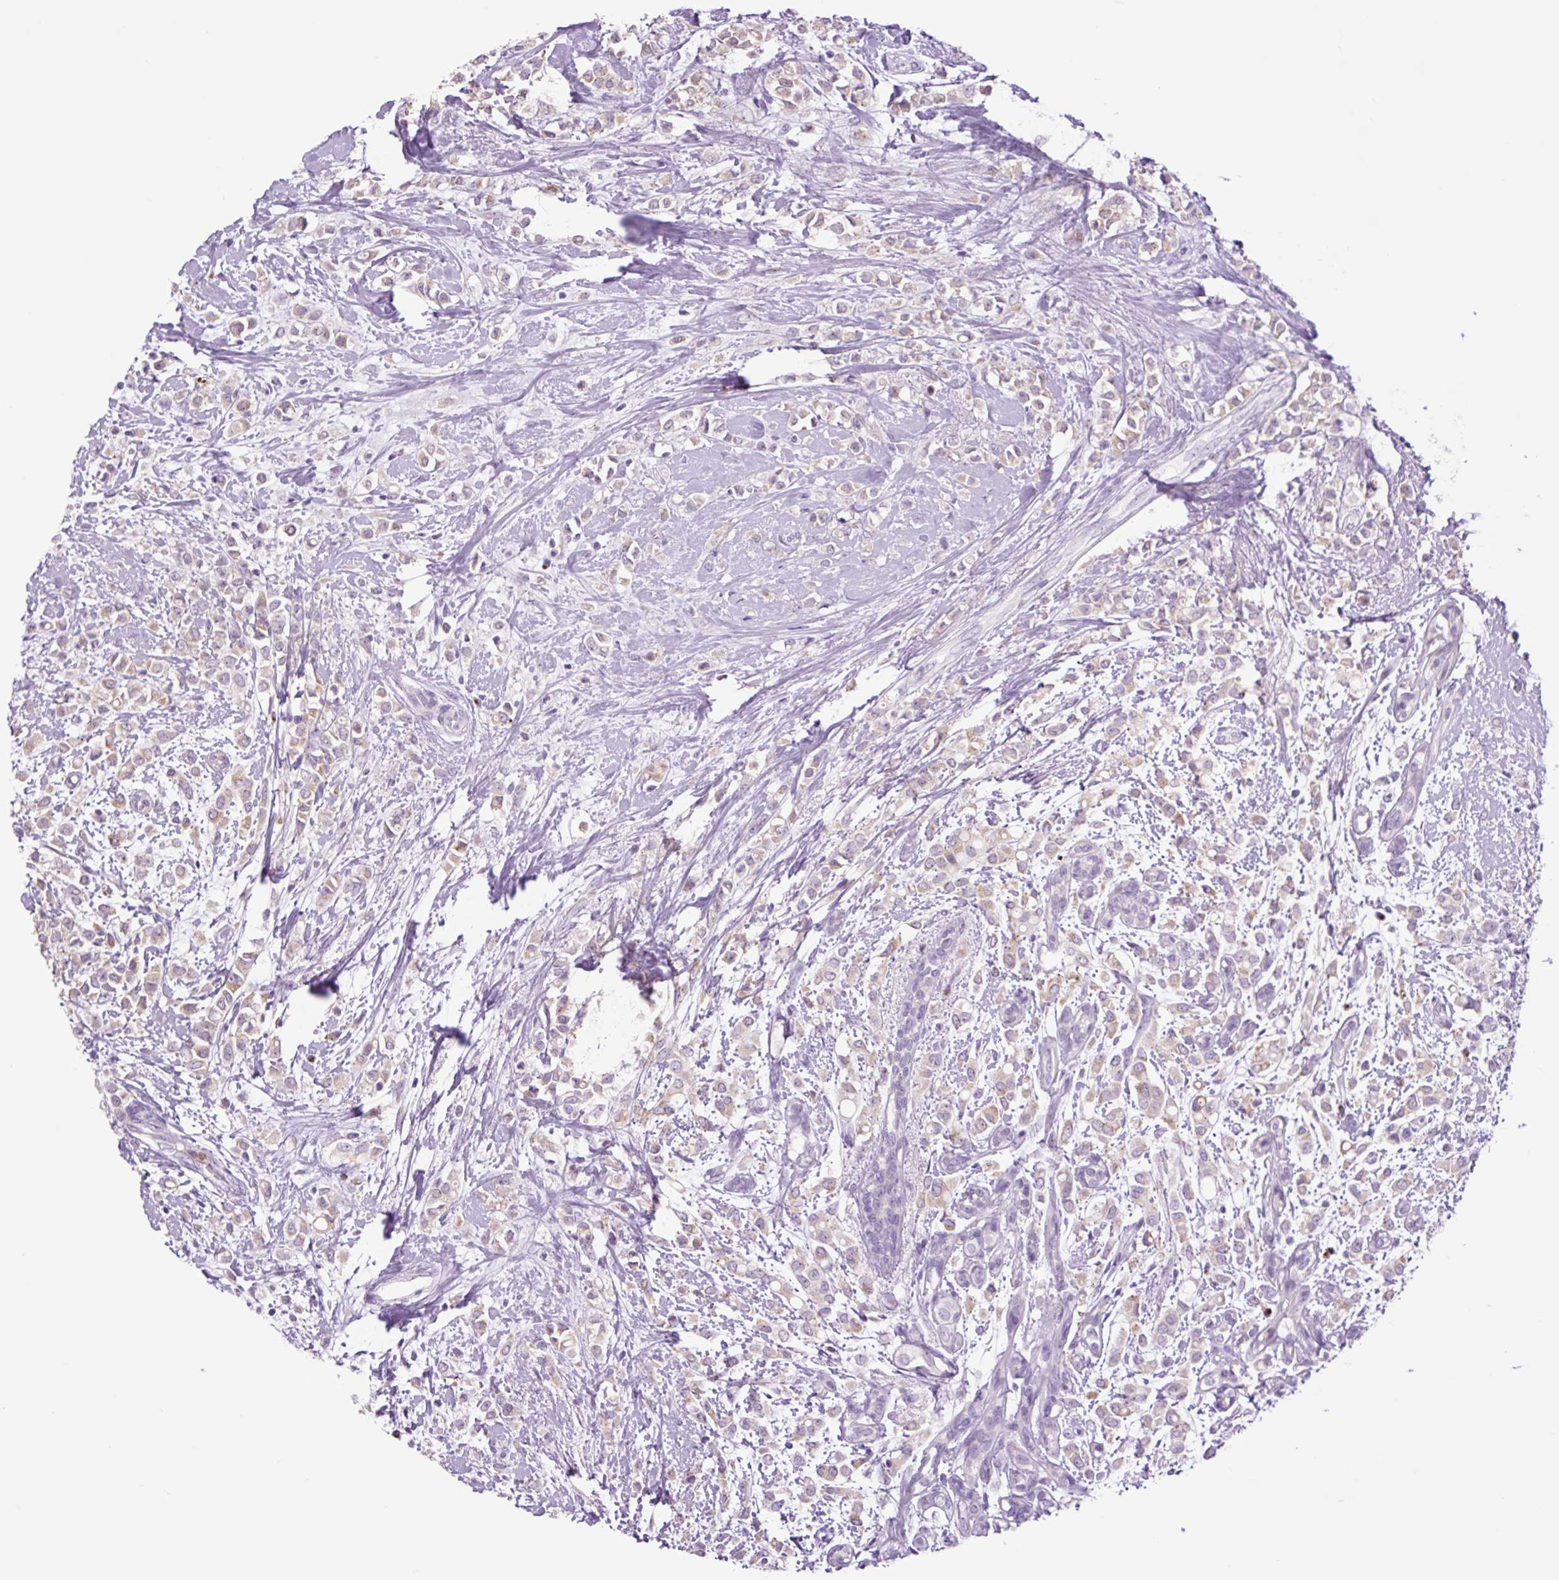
{"staining": {"intensity": "negative", "quantity": "none", "location": "none"}, "tissue": "breast cancer", "cell_type": "Tumor cells", "image_type": "cancer", "snomed": [{"axis": "morphology", "description": "Lobular carcinoma"}, {"axis": "topography", "description": "Breast"}], "caption": "Tumor cells show no significant expression in breast lobular carcinoma. (DAB immunohistochemistry (IHC) visualized using brightfield microscopy, high magnification).", "gene": "MFSD3", "patient": {"sex": "female", "age": 68}}